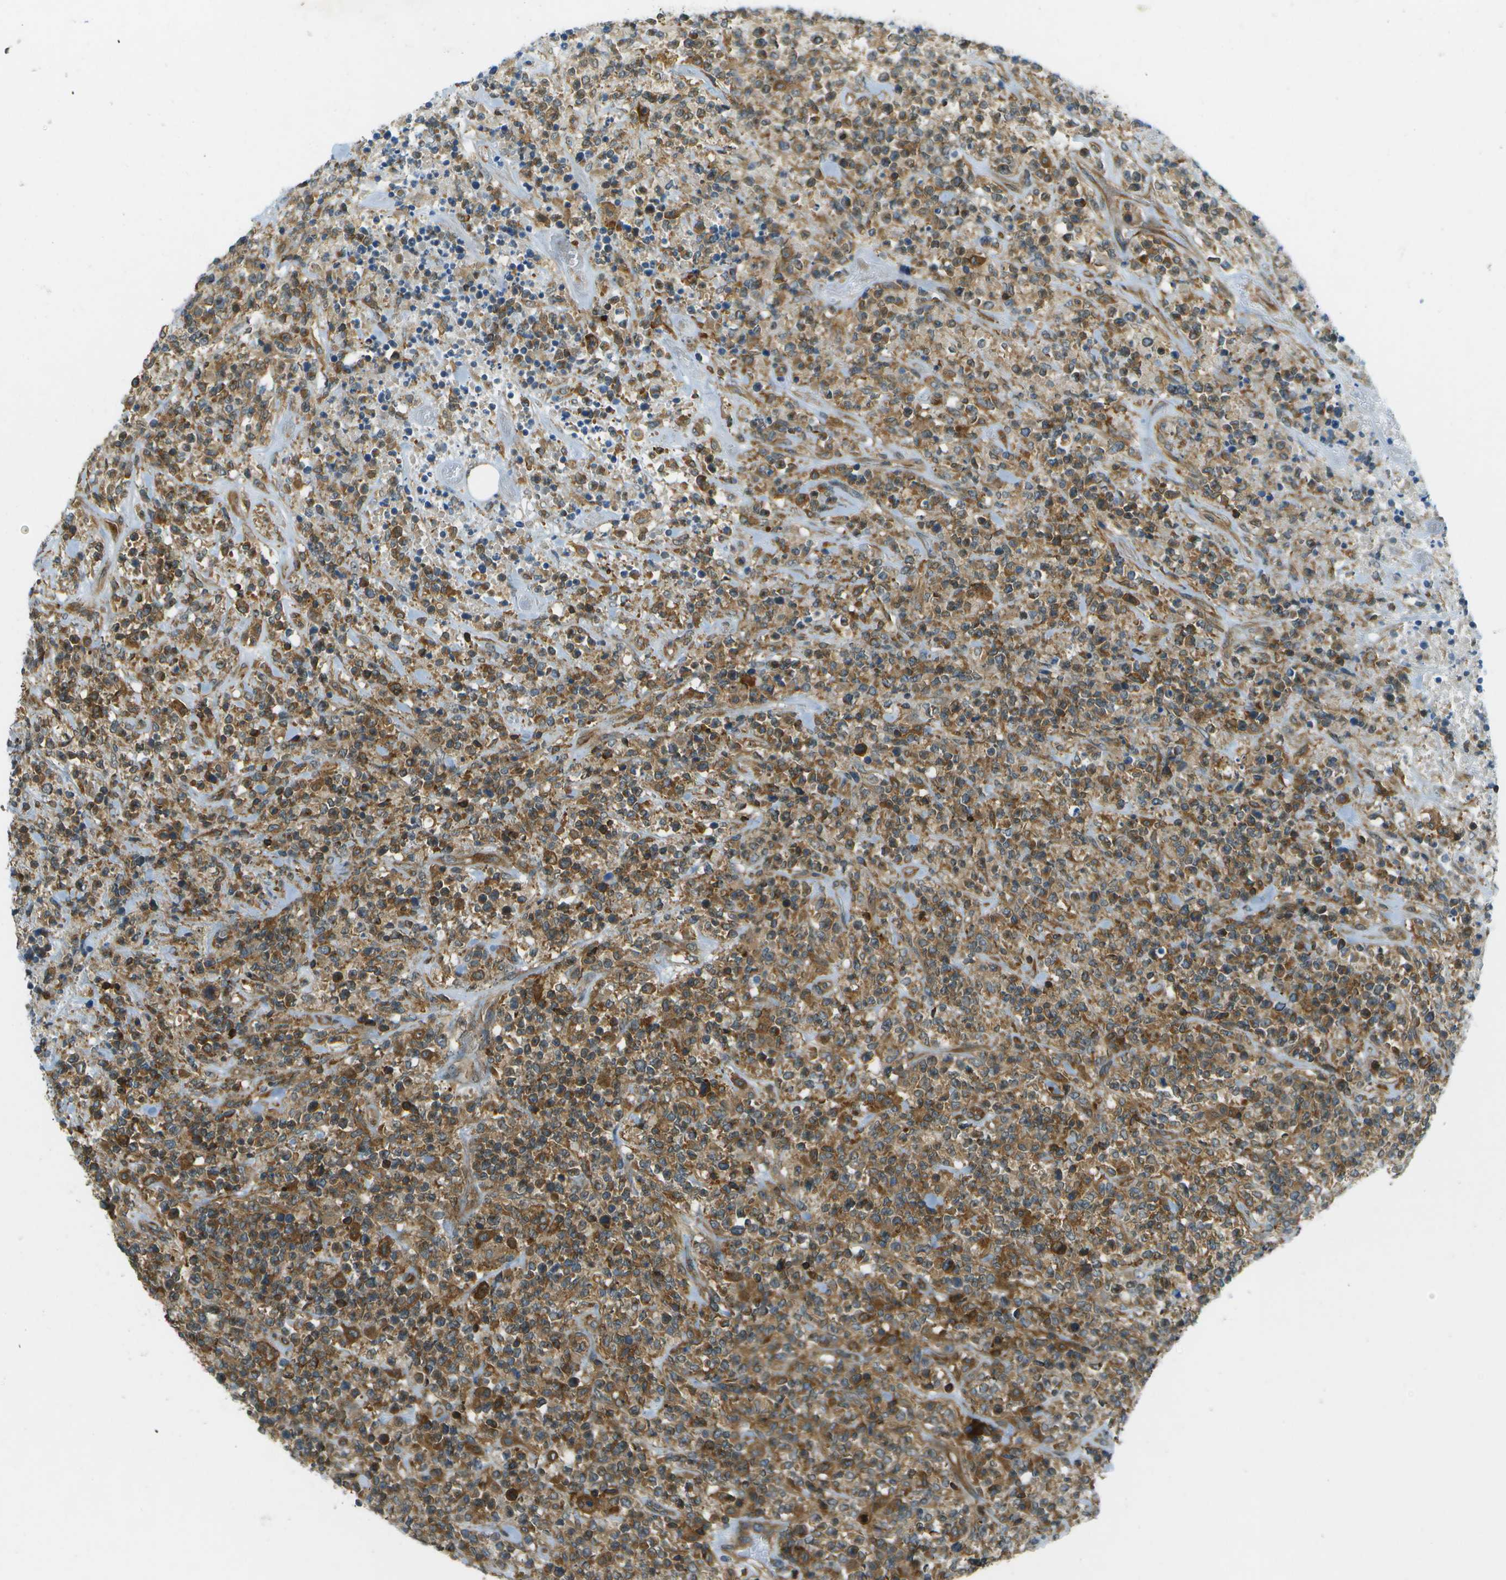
{"staining": {"intensity": "weak", "quantity": ">75%", "location": "cytoplasmic/membranous"}, "tissue": "lymphoma", "cell_type": "Tumor cells", "image_type": "cancer", "snomed": [{"axis": "morphology", "description": "Malignant lymphoma, non-Hodgkin's type, High grade"}, {"axis": "topography", "description": "Soft tissue"}], "caption": "High-grade malignant lymphoma, non-Hodgkin's type stained for a protein shows weak cytoplasmic/membranous positivity in tumor cells. The protein is shown in brown color, while the nuclei are stained blue.", "gene": "TMTC1", "patient": {"sex": "male", "age": 18}}